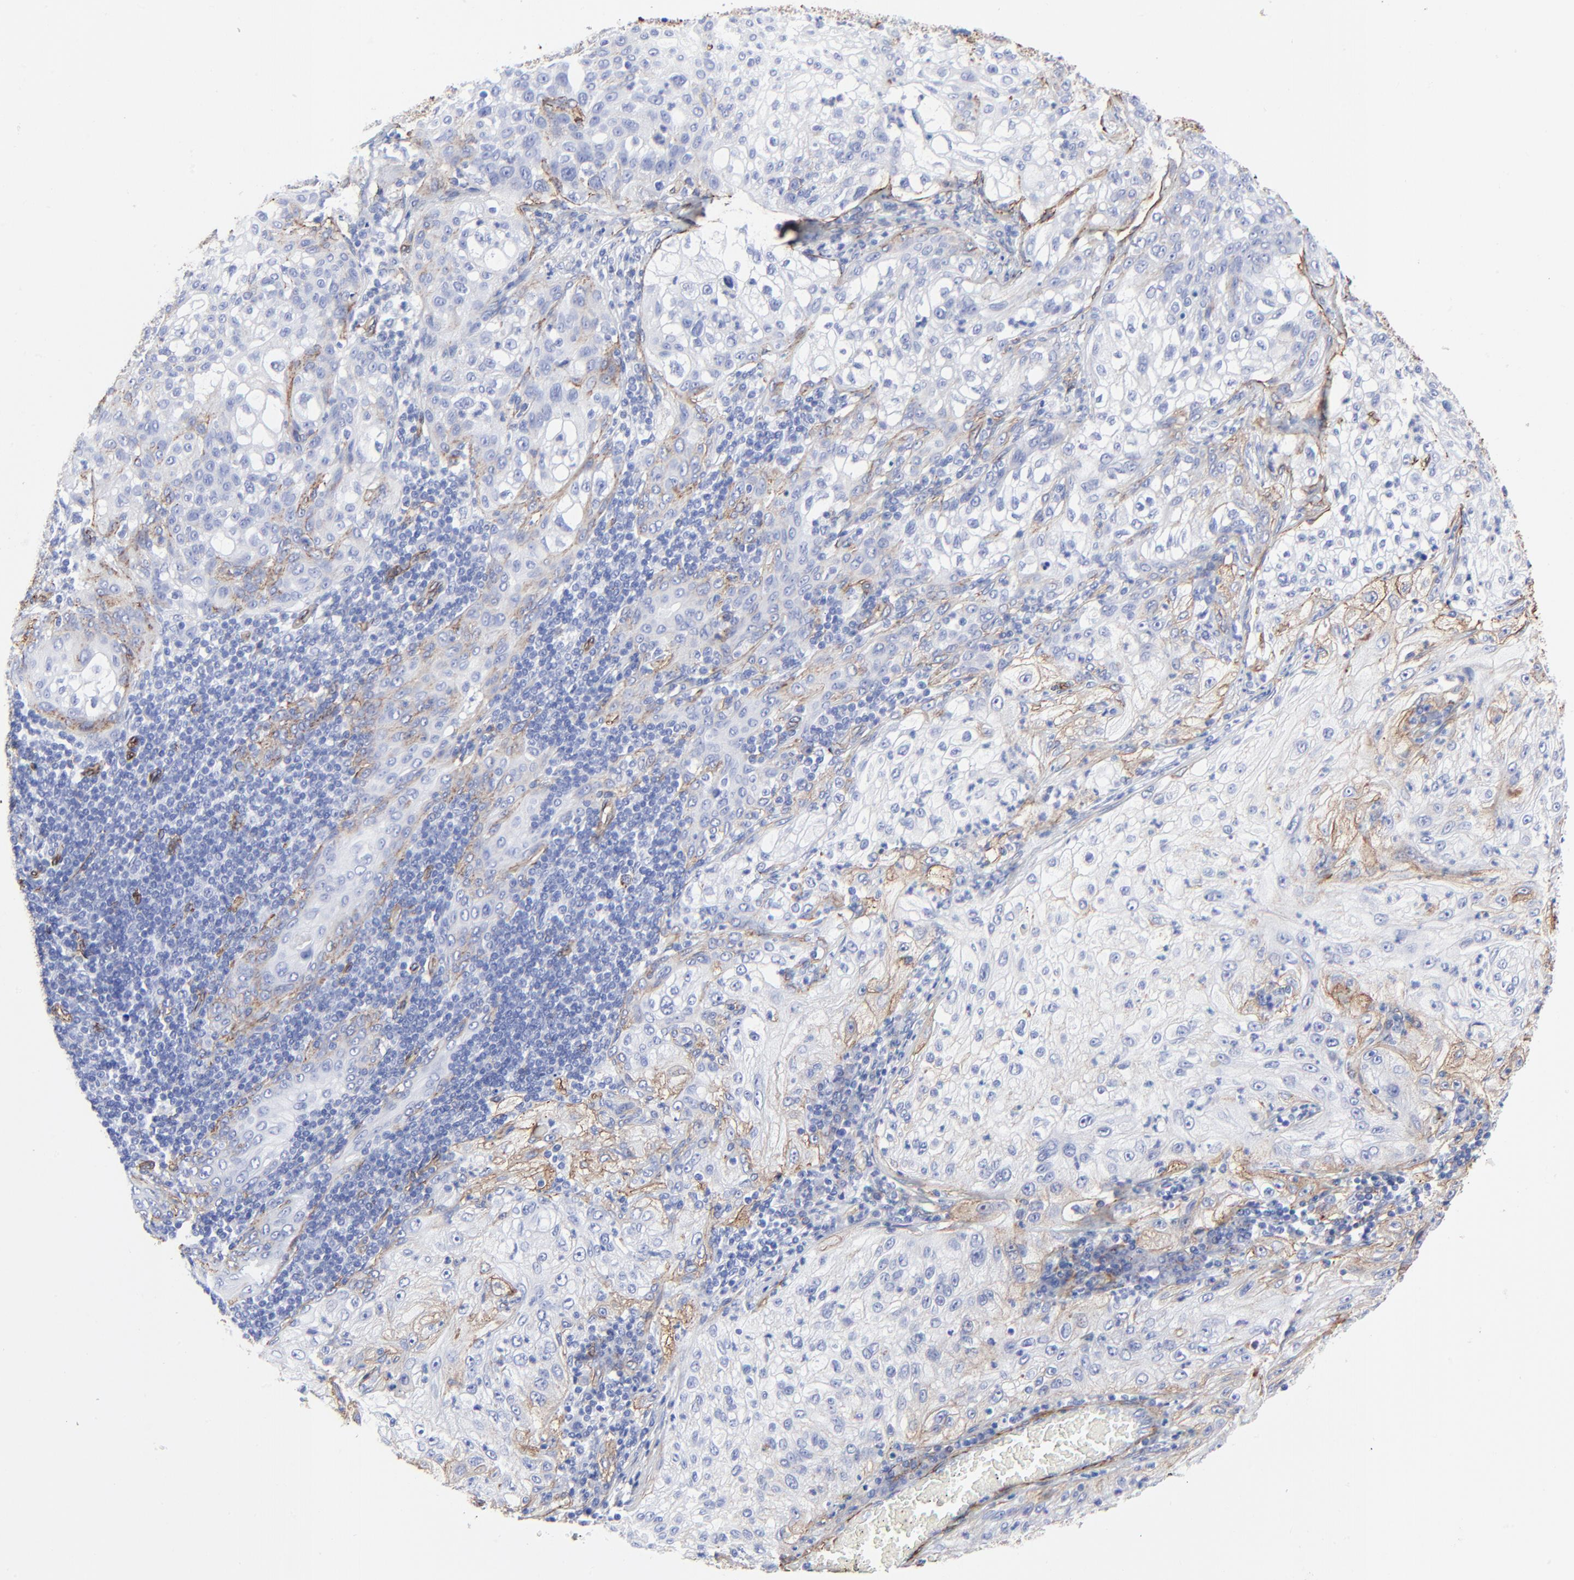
{"staining": {"intensity": "moderate", "quantity": "<25%", "location": "cytoplasmic/membranous"}, "tissue": "lung cancer", "cell_type": "Tumor cells", "image_type": "cancer", "snomed": [{"axis": "morphology", "description": "Inflammation, NOS"}, {"axis": "morphology", "description": "Squamous cell carcinoma, NOS"}, {"axis": "topography", "description": "Lymph node"}, {"axis": "topography", "description": "Soft tissue"}, {"axis": "topography", "description": "Lung"}], "caption": "There is low levels of moderate cytoplasmic/membranous expression in tumor cells of lung squamous cell carcinoma, as demonstrated by immunohistochemical staining (brown color).", "gene": "CAV1", "patient": {"sex": "male", "age": 66}}